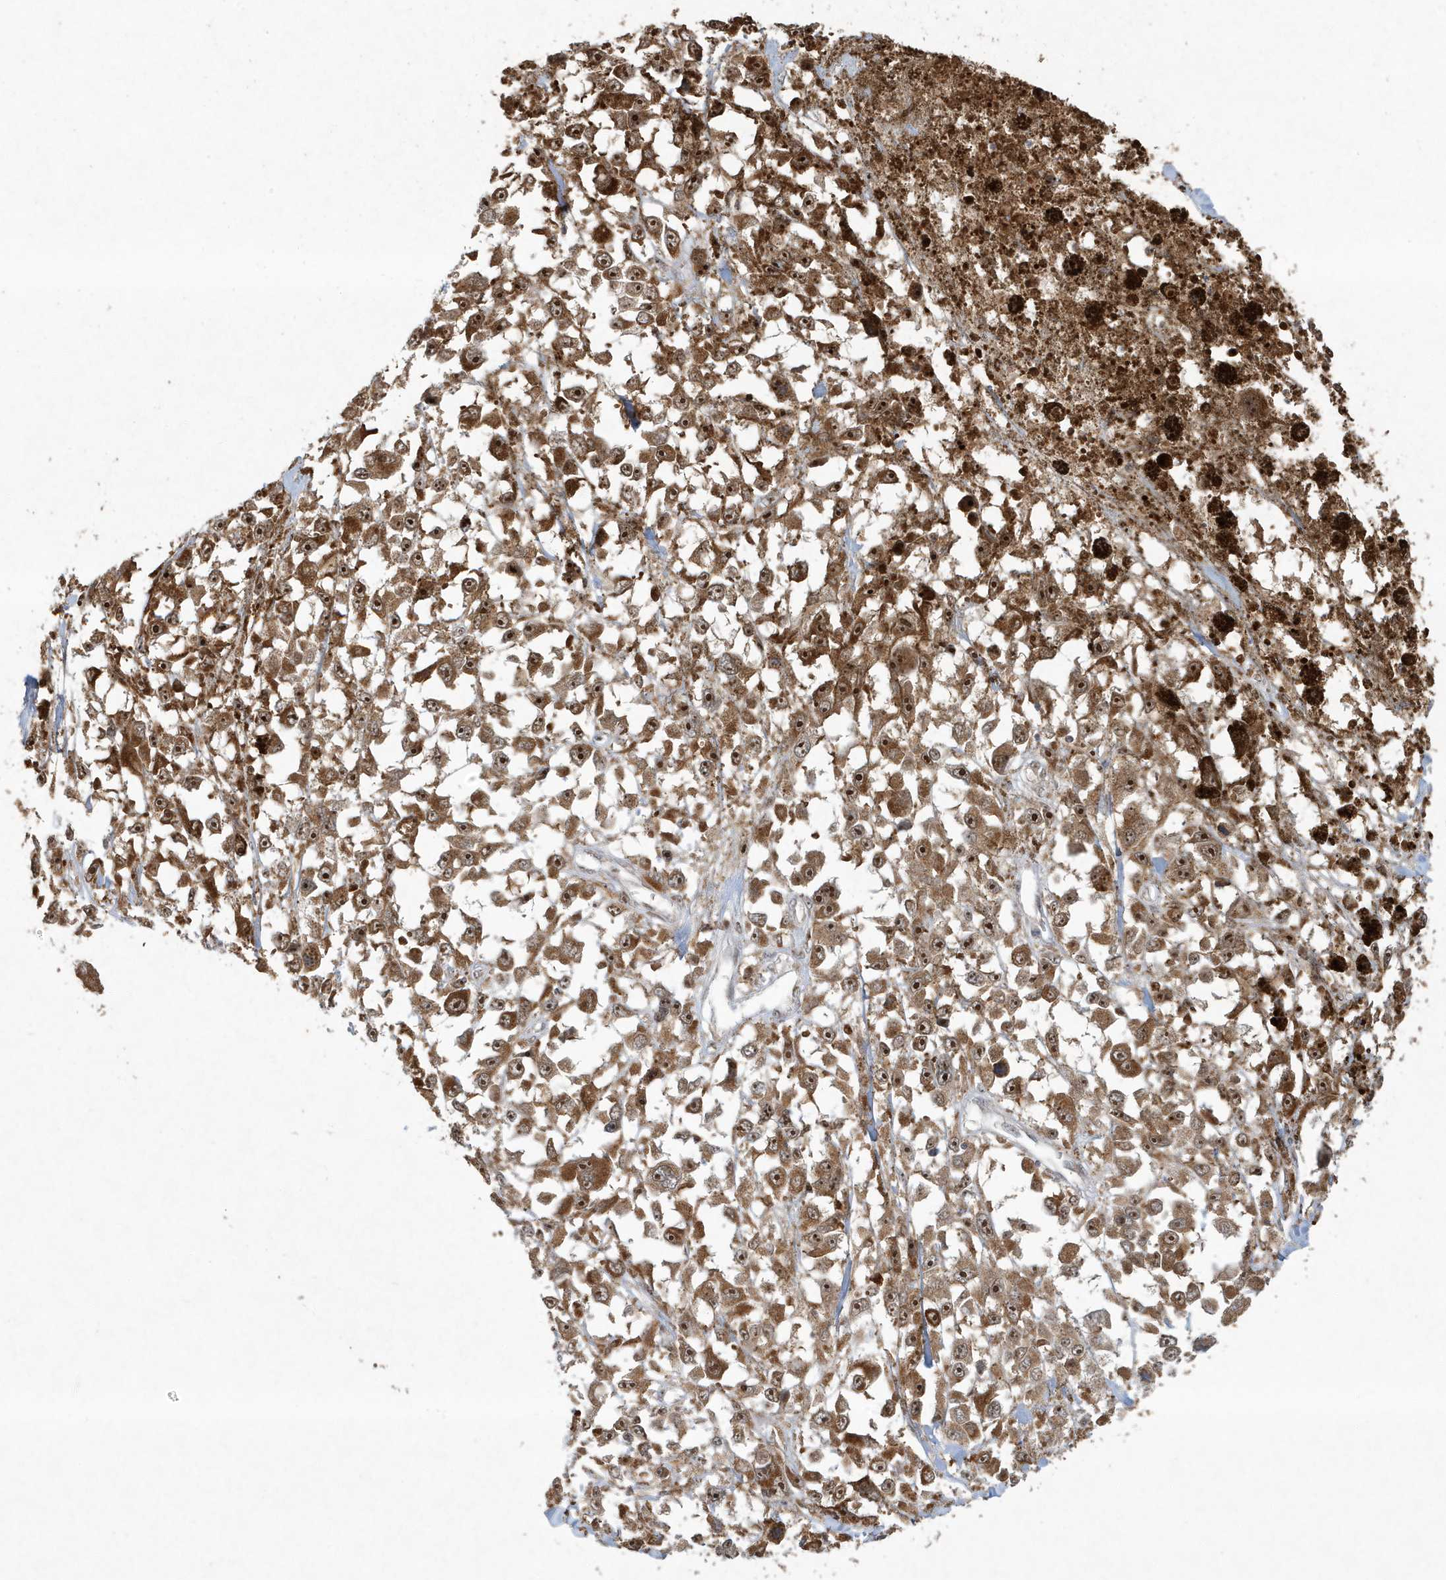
{"staining": {"intensity": "strong", "quantity": ">75%", "location": "cytoplasmic/membranous,nuclear"}, "tissue": "melanoma", "cell_type": "Tumor cells", "image_type": "cancer", "snomed": [{"axis": "morphology", "description": "Malignant melanoma, Metastatic site"}, {"axis": "topography", "description": "Lymph node"}], "caption": "Approximately >75% of tumor cells in human melanoma demonstrate strong cytoplasmic/membranous and nuclear protein expression as visualized by brown immunohistochemical staining.", "gene": "ABCB9", "patient": {"sex": "male", "age": 59}}